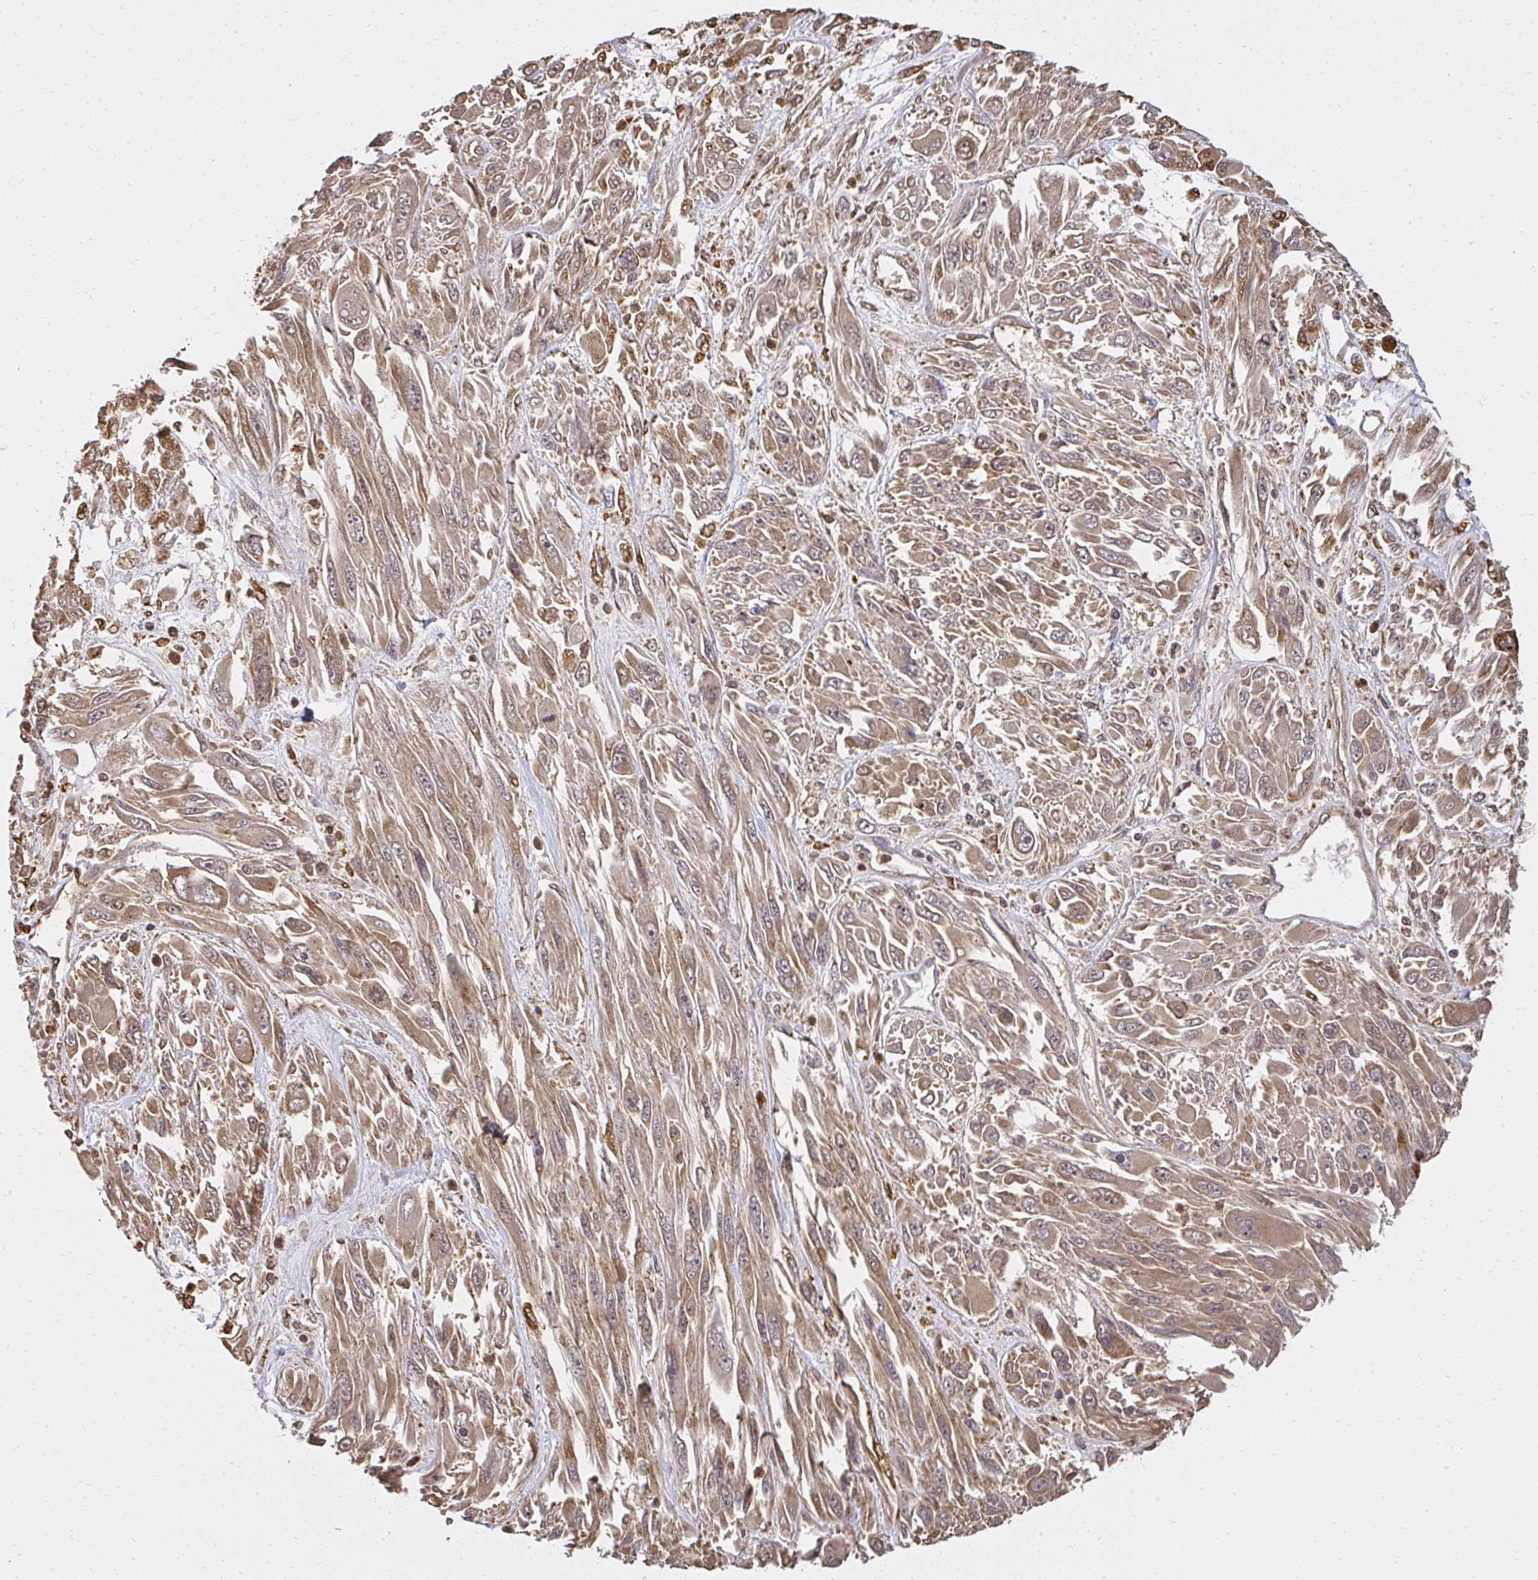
{"staining": {"intensity": "moderate", "quantity": ">75%", "location": "cytoplasmic/membranous"}, "tissue": "melanoma", "cell_type": "Tumor cells", "image_type": "cancer", "snomed": [{"axis": "morphology", "description": "Malignant melanoma, NOS"}, {"axis": "topography", "description": "Skin"}], "caption": "A photomicrograph of human melanoma stained for a protein displays moderate cytoplasmic/membranous brown staining in tumor cells.", "gene": "LARS2", "patient": {"sex": "female", "age": 91}}